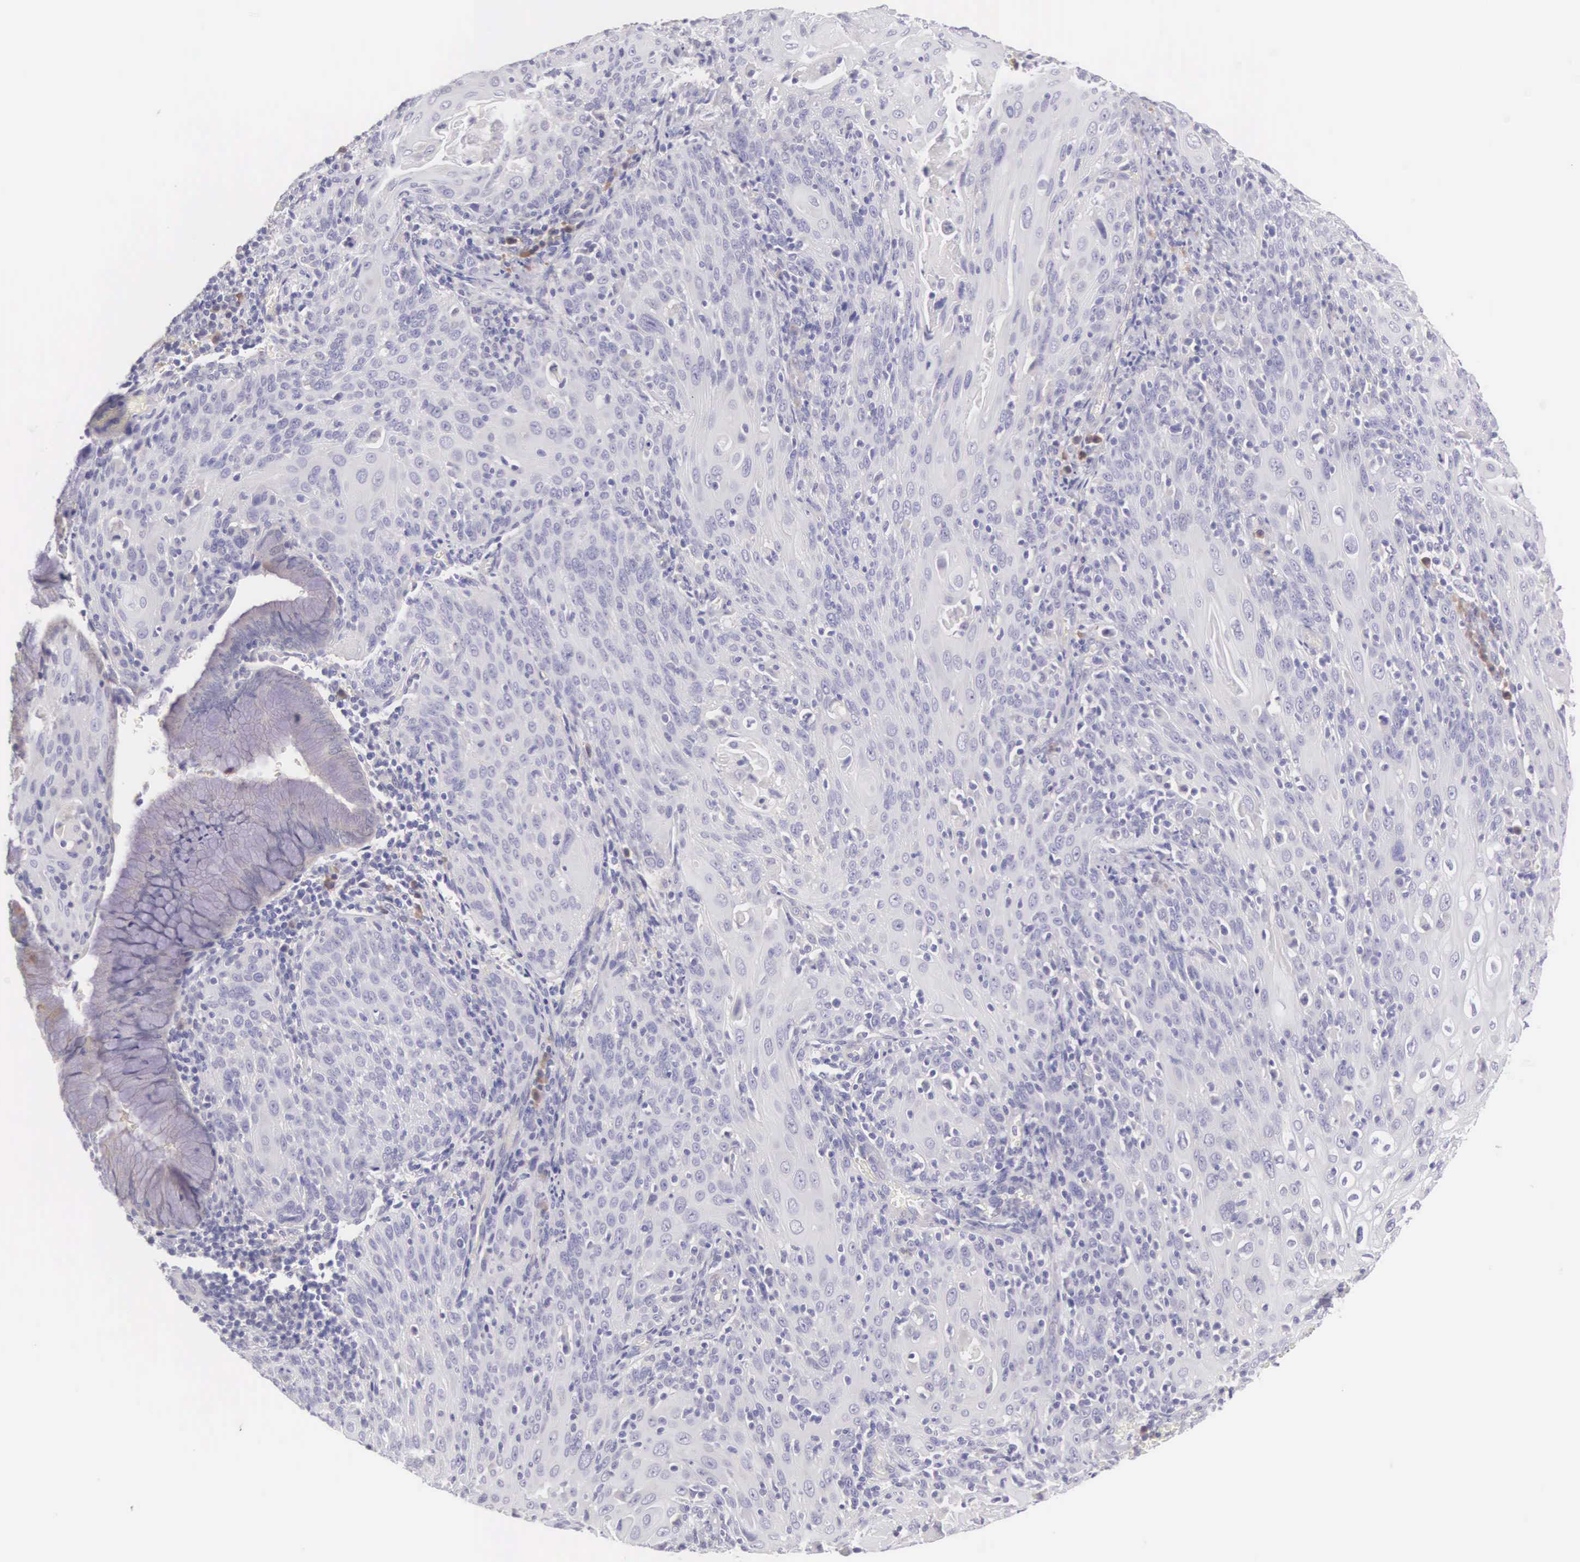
{"staining": {"intensity": "negative", "quantity": "none", "location": "none"}, "tissue": "cervical cancer", "cell_type": "Tumor cells", "image_type": "cancer", "snomed": [{"axis": "morphology", "description": "Squamous cell carcinoma, NOS"}, {"axis": "topography", "description": "Cervix"}], "caption": "The immunohistochemistry (IHC) image has no significant expression in tumor cells of cervical squamous cell carcinoma tissue.", "gene": "ARFGAP3", "patient": {"sex": "female", "age": 54}}